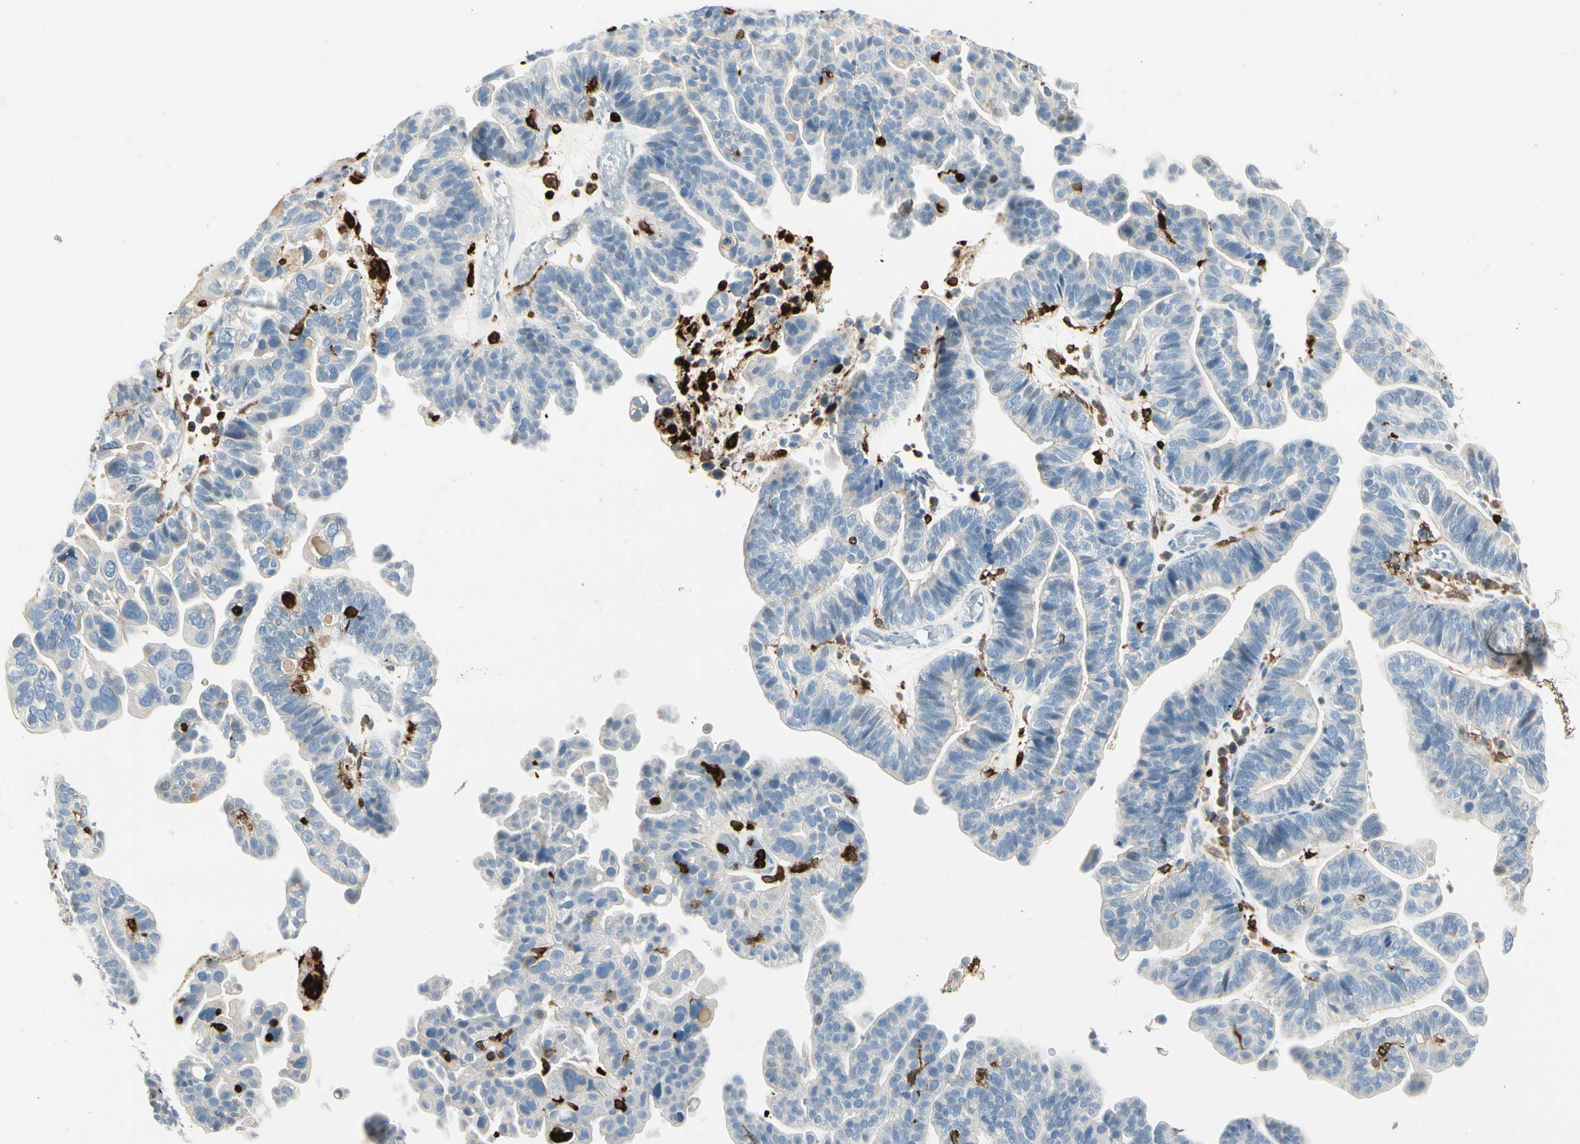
{"staining": {"intensity": "negative", "quantity": "none", "location": "none"}, "tissue": "ovarian cancer", "cell_type": "Tumor cells", "image_type": "cancer", "snomed": [{"axis": "morphology", "description": "Cystadenocarcinoma, serous, NOS"}, {"axis": "topography", "description": "Ovary"}], "caption": "DAB immunohistochemical staining of ovarian serous cystadenocarcinoma displays no significant staining in tumor cells. (DAB (3,3'-diaminobenzidine) immunohistochemistry with hematoxylin counter stain).", "gene": "ITGB2", "patient": {"sex": "female", "age": 56}}